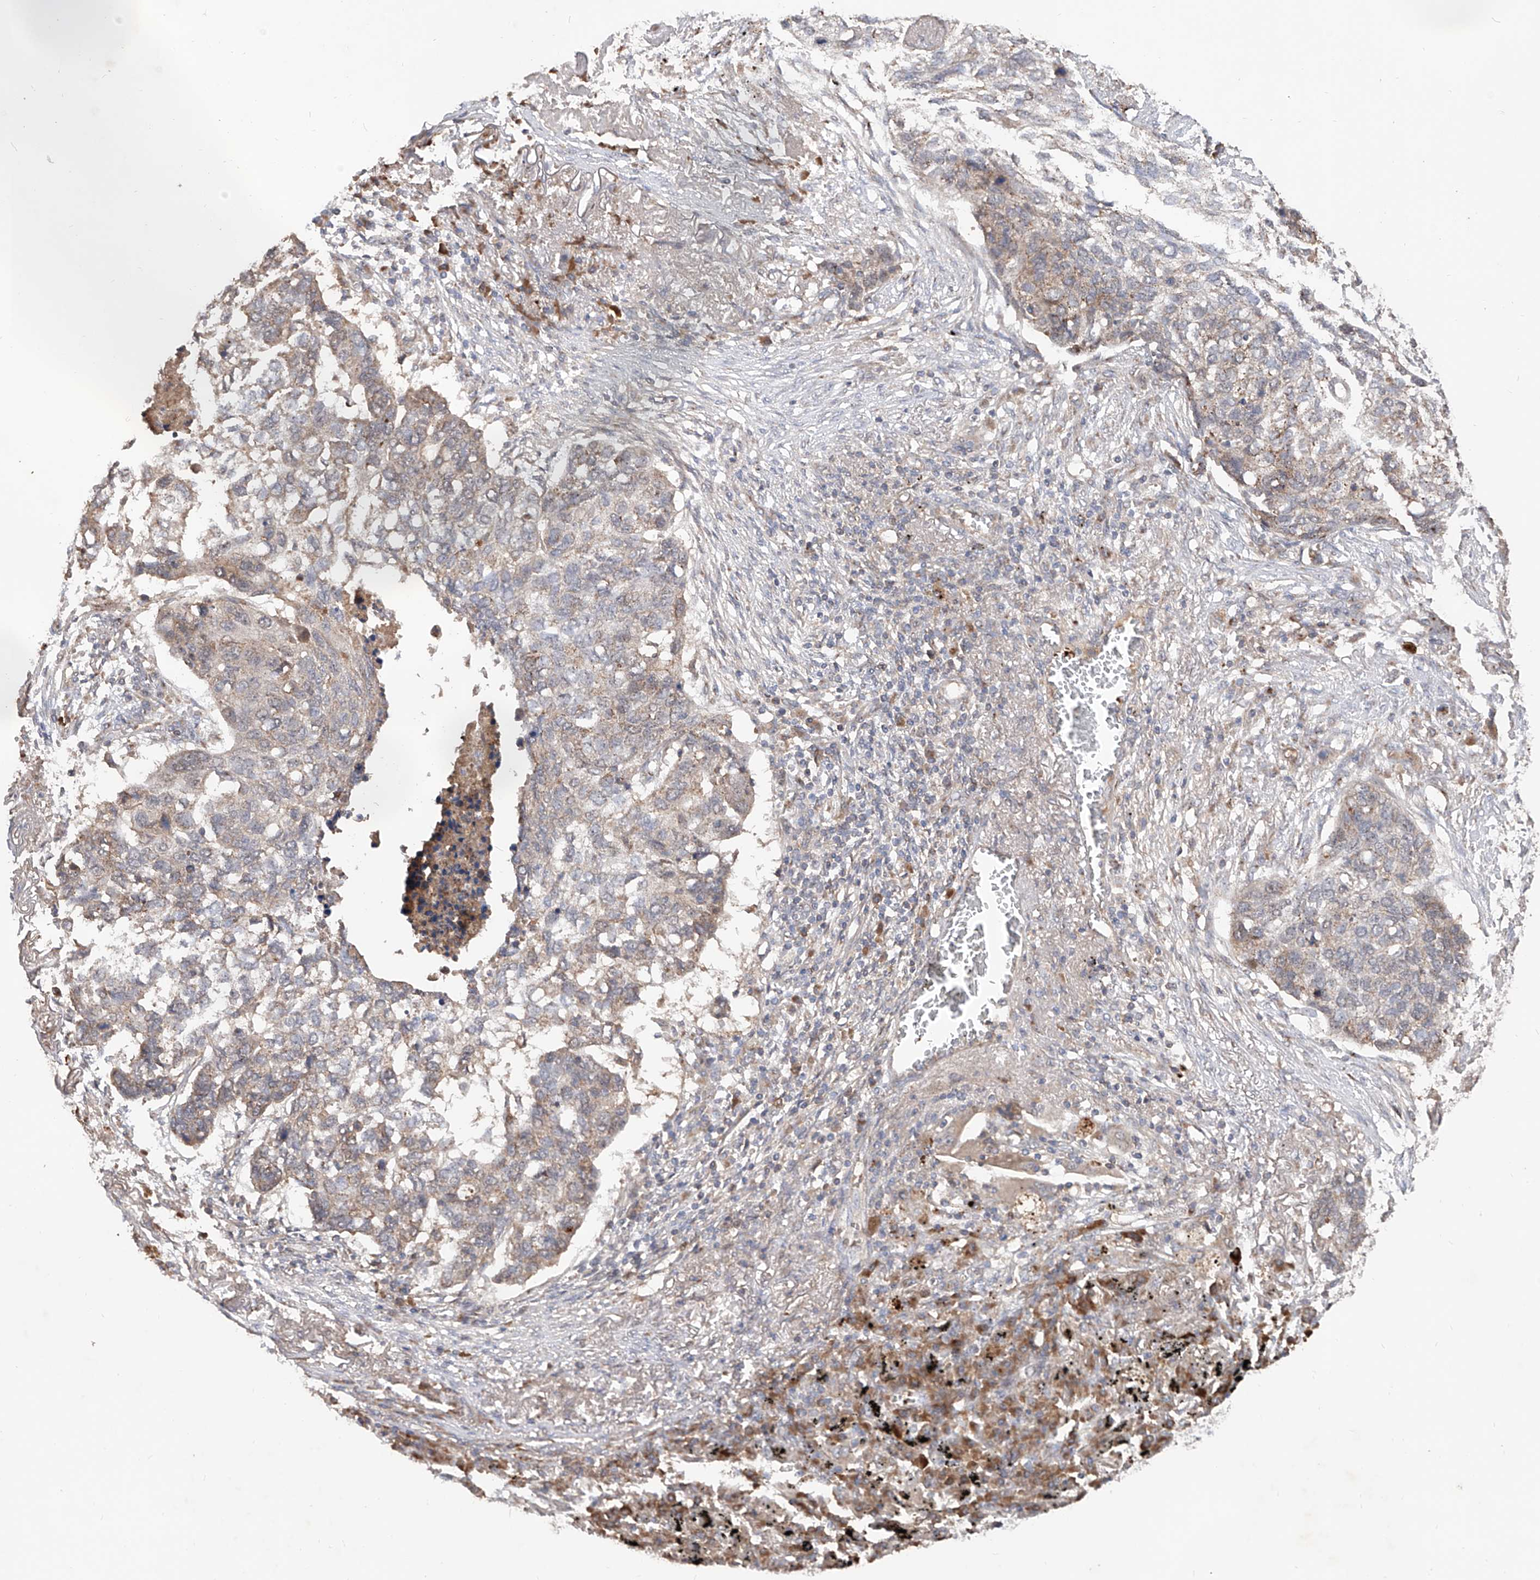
{"staining": {"intensity": "weak", "quantity": "<25%", "location": "cytoplasmic/membranous"}, "tissue": "lung cancer", "cell_type": "Tumor cells", "image_type": "cancer", "snomed": [{"axis": "morphology", "description": "Squamous cell carcinoma, NOS"}, {"axis": "topography", "description": "Lung"}], "caption": "There is no significant positivity in tumor cells of lung cancer (squamous cell carcinoma). (DAB (3,3'-diaminobenzidine) immunohistochemistry (IHC) visualized using brightfield microscopy, high magnification).", "gene": "EDN1", "patient": {"sex": "female", "age": 63}}